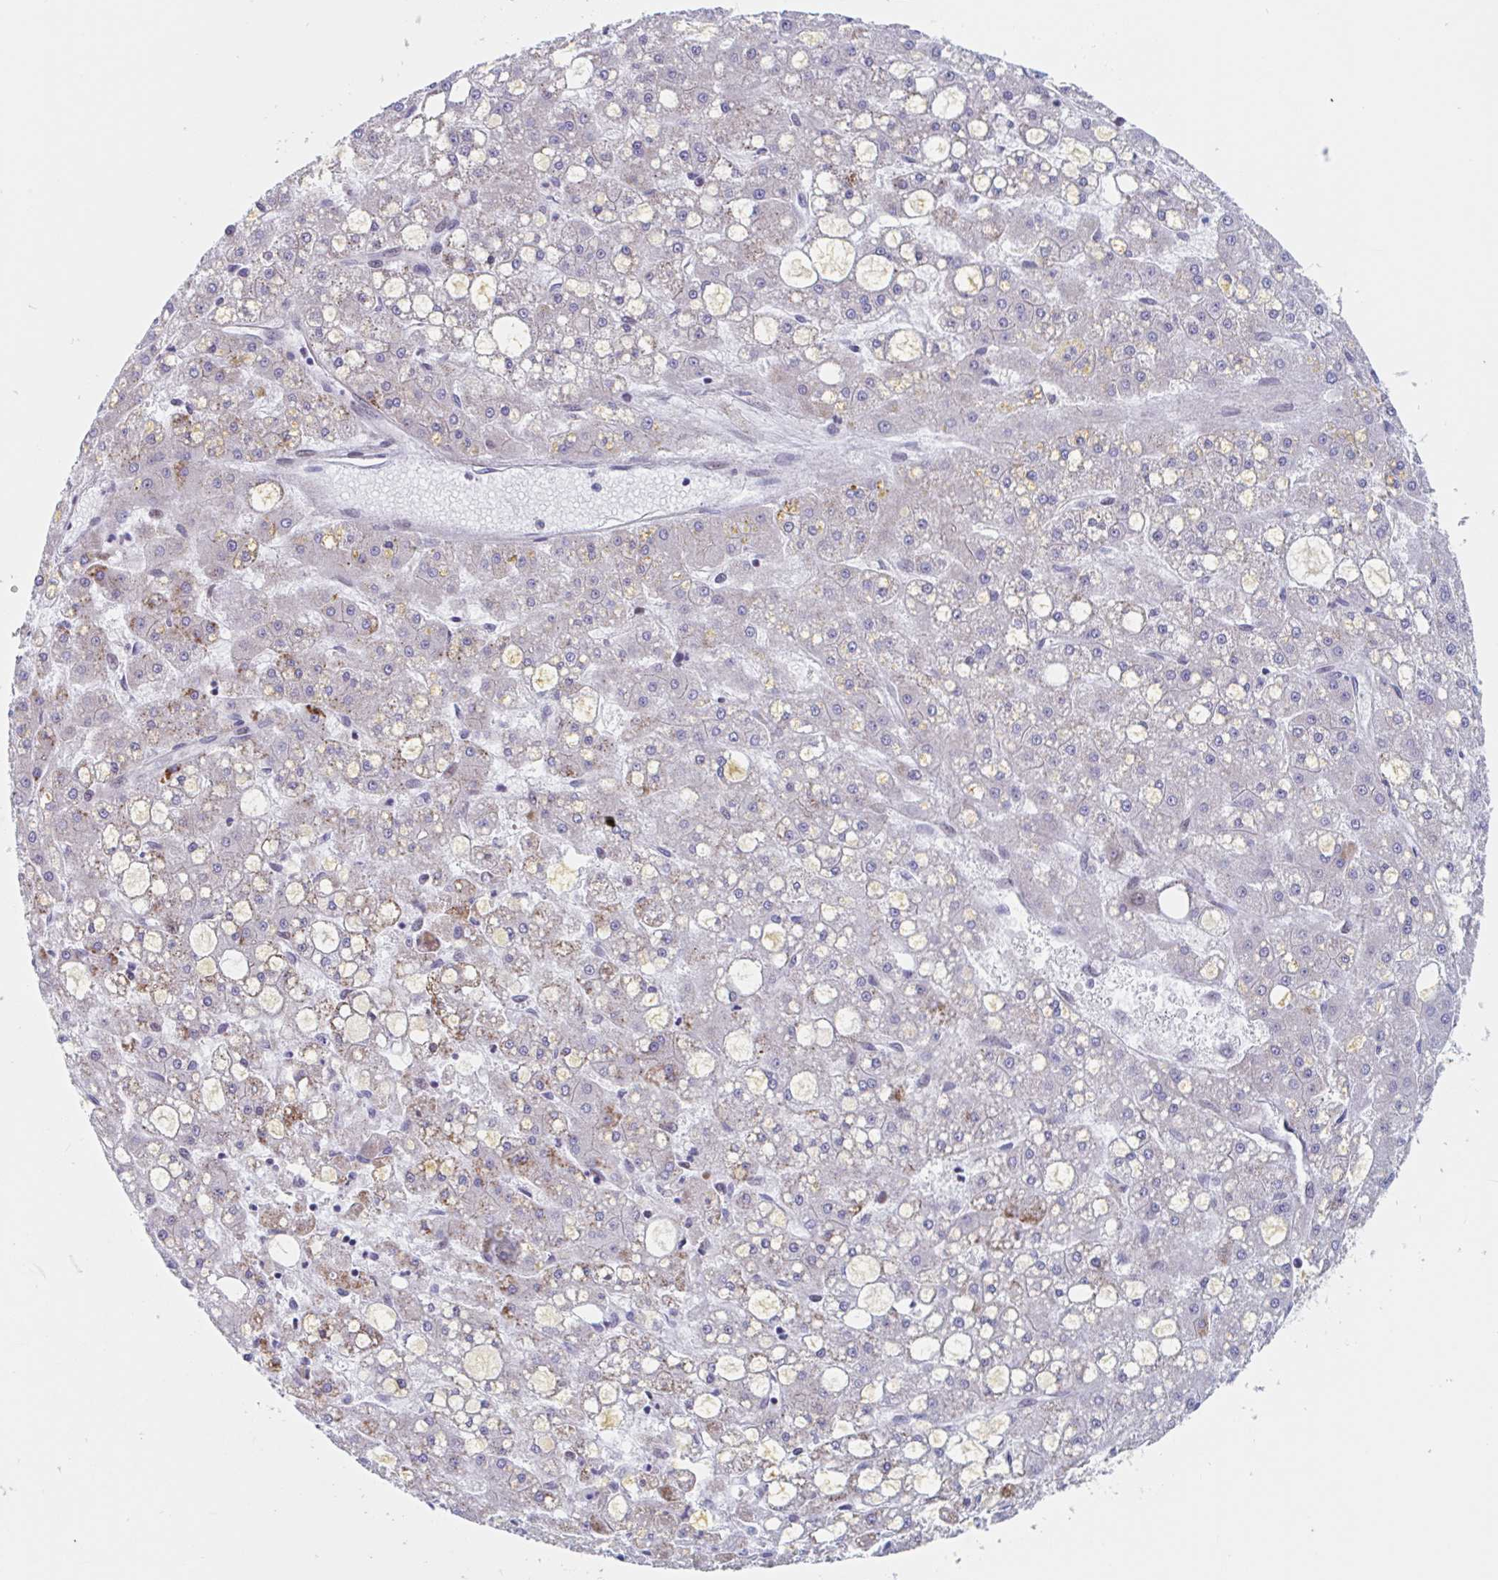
{"staining": {"intensity": "negative", "quantity": "none", "location": "none"}, "tissue": "liver cancer", "cell_type": "Tumor cells", "image_type": "cancer", "snomed": [{"axis": "morphology", "description": "Carcinoma, Hepatocellular, NOS"}, {"axis": "topography", "description": "Liver"}], "caption": "This is an IHC image of hepatocellular carcinoma (liver). There is no expression in tumor cells.", "gene": "DUXA", "patient": {"sex": "male", "age": 67}}